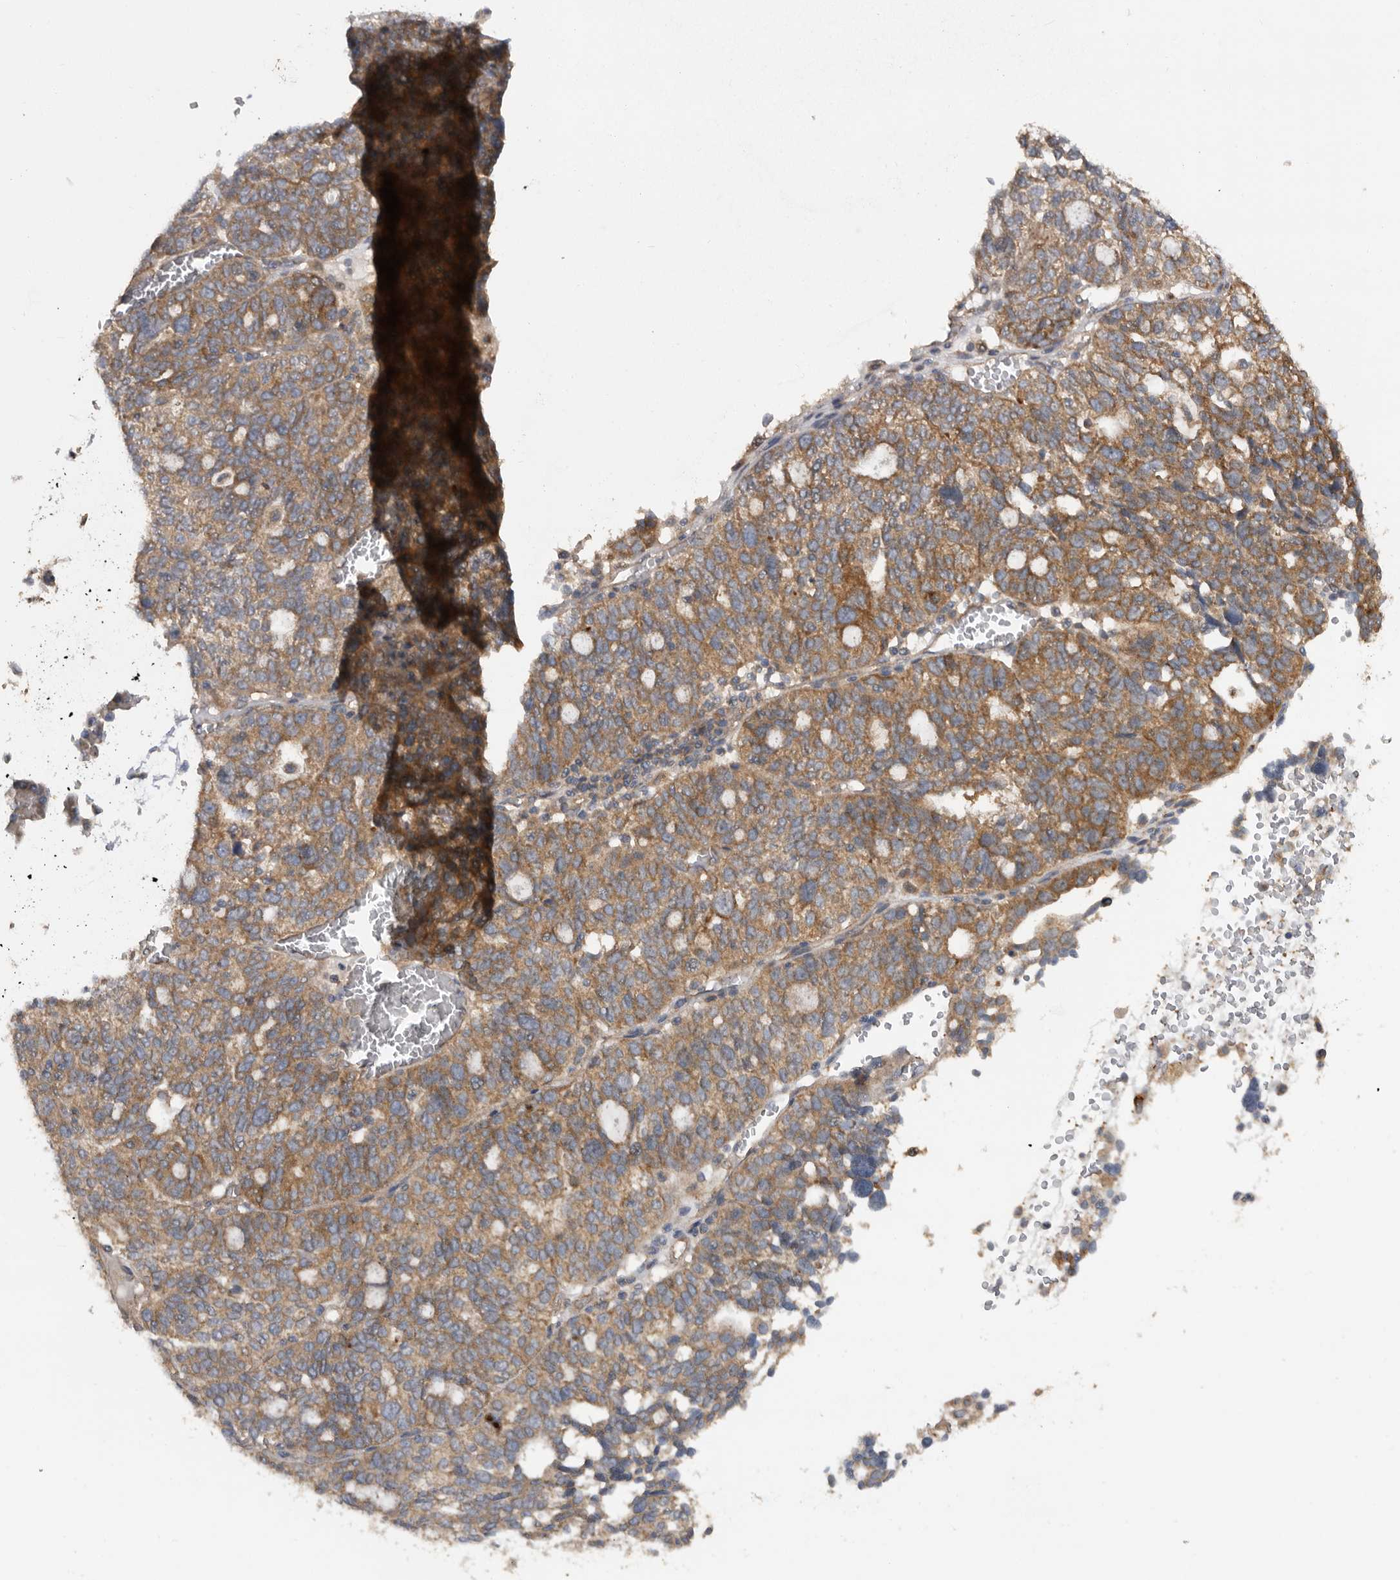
{"staining": {"intensity": "strong", "quantity": ">75%", "location": "cytoplasmic/membranous"}, "tissue": "ovarian cancer", "cell_type": "Tumor cells", "image_type": "cancer", "snomed": [{"axis": "morphology", "description": "Cystadenocarcinoma, serous, NOS"}, {"axis": "topography", "description": "Ovary"}], "caption": "An immunohistochemistry (IHC) photomicrograph of neoplastic tissue is shown. Protein staining in brown shows strong cytoplasmic/membranous positivity in serous cystadenocarcinoma (ovarian) within tumor cells.", "gene": "PODXL2", "patient": {"sex": "female", "age": 59}}